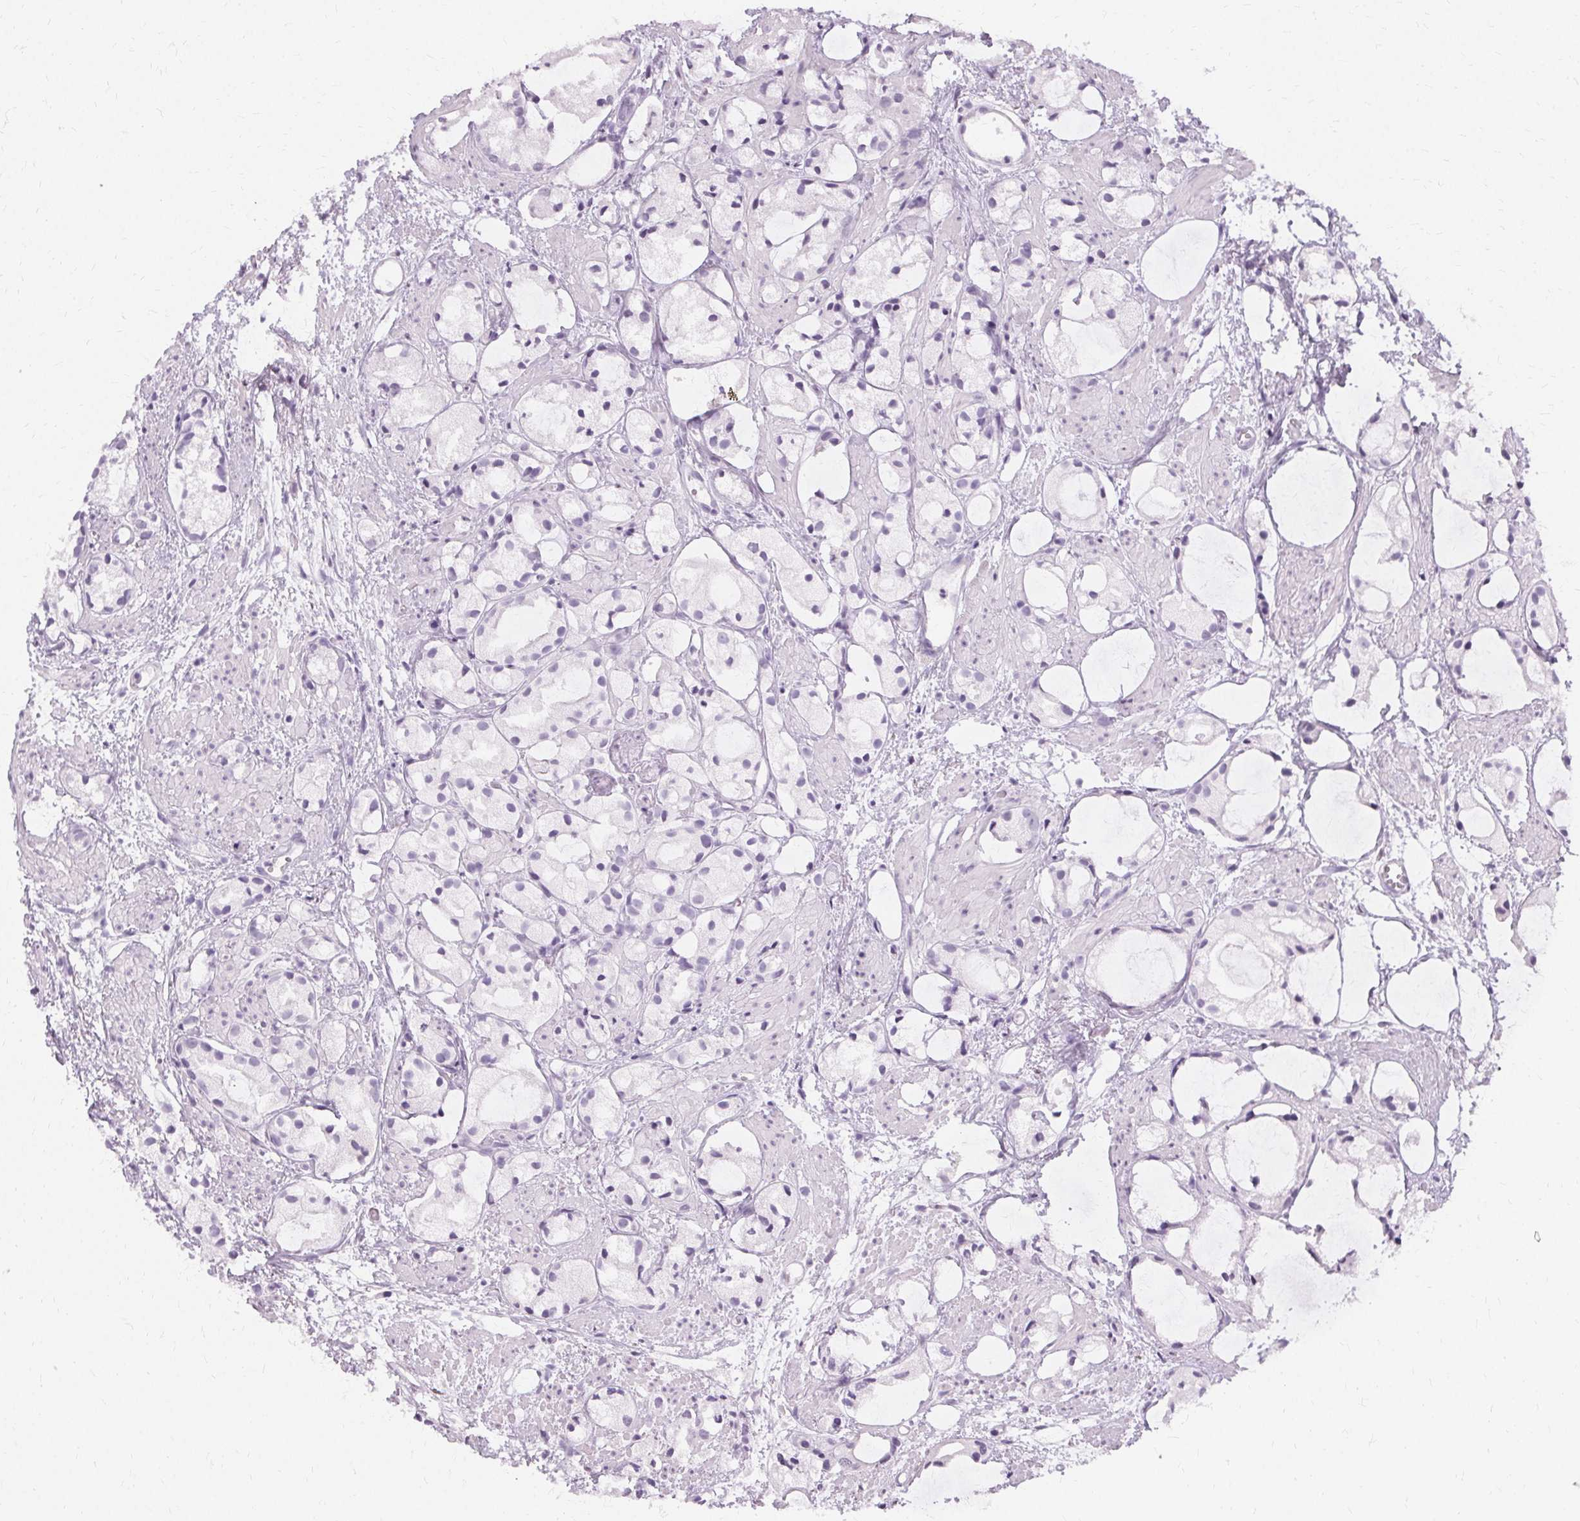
{"staining": {"intensity": "negative", "quantity": "none", "location": "none"}, "tissue": "prostate cancer", "cell_type": "Tumor cells", "image_type": "cancer", "snomed": [{"axis": "morphology", "description": "Adenocarcinoma, High grade"}, {"axis": "topography", "description": "Prostate"}], "caption": "DAB immunohistochemical staining of prostate high-grade adenocarcinoma demonstrates no significant positivity in tumor cells.", "gene": "KRT6C", "patient": {"sex": "male", "age": 85}}